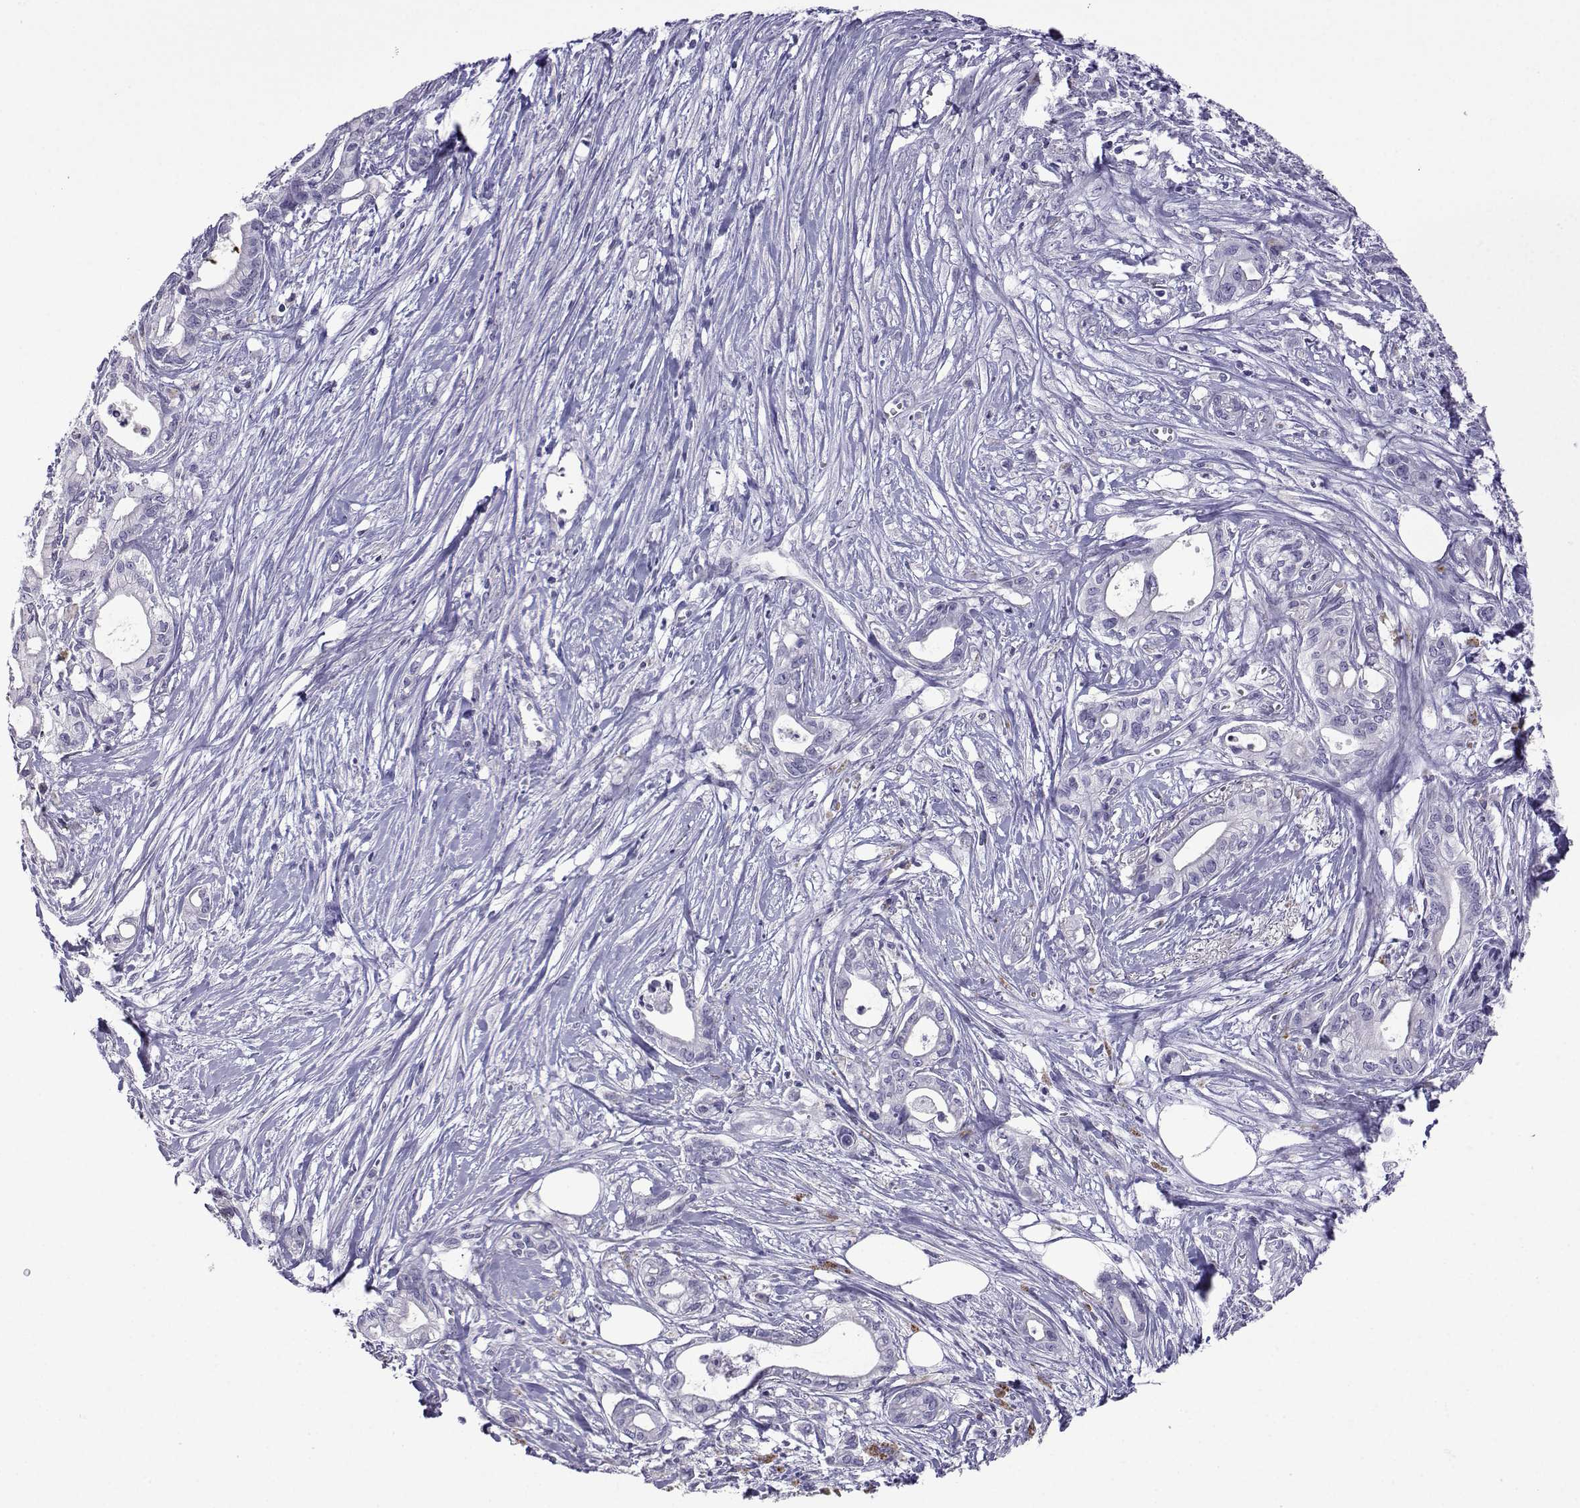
{"staining": {"intensity": "negative", "quantity": "none", "location": "none"}, "tissue": "pancreatic cancer", "cell_type": "Tumor cells", "image_type": "cancer", "snomed": [{"axis": "morphology", "description": "Adenocarcinoma, NOS"}, {"axis": "topography", "description": "Pancreas"}], "caption": "The immunohistochemistry (IHC) histopathology image has no significant staining in tumor cells of pancreatic cancer tissue.", "gene": "CFAP70", "patient": {"sex": "male", "age": 71}}